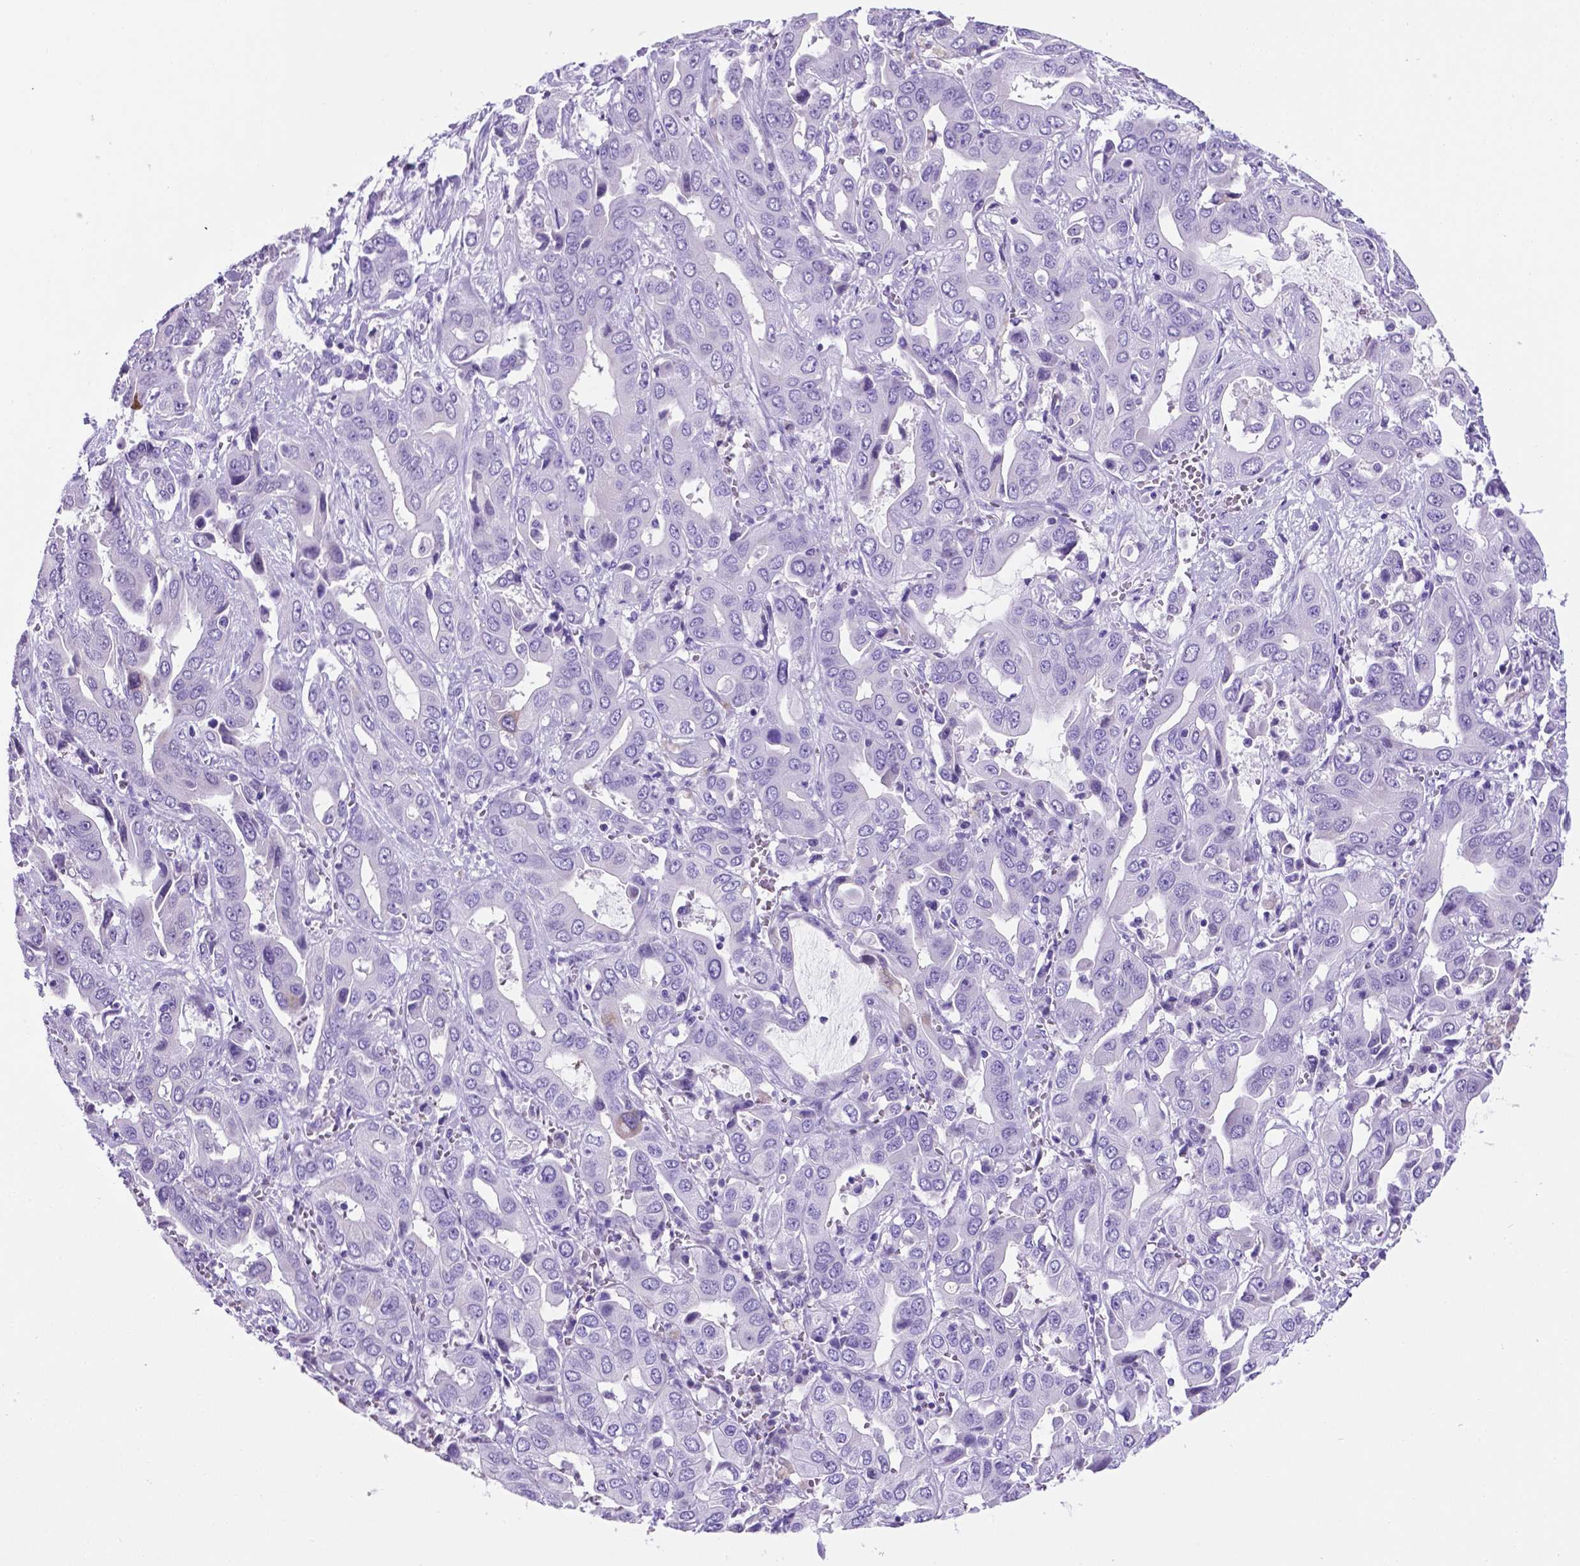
{"staining": {"intensity": "negative", "quantity": "none", "location": "none"}, "tissue": "liver cancer", "cell_type": "Tumor cells", "image_type": "cancer", "snomed": [{"axis": "morphology", "description": "Cholangiocarcinoma"}, {"axis": "topography", "description": "Liver"}], "caption": "Tumor cells show no significant positivity in liver cancer.", "gene": "C17orf107", "patient": {"sex": "female", "age": 52}}